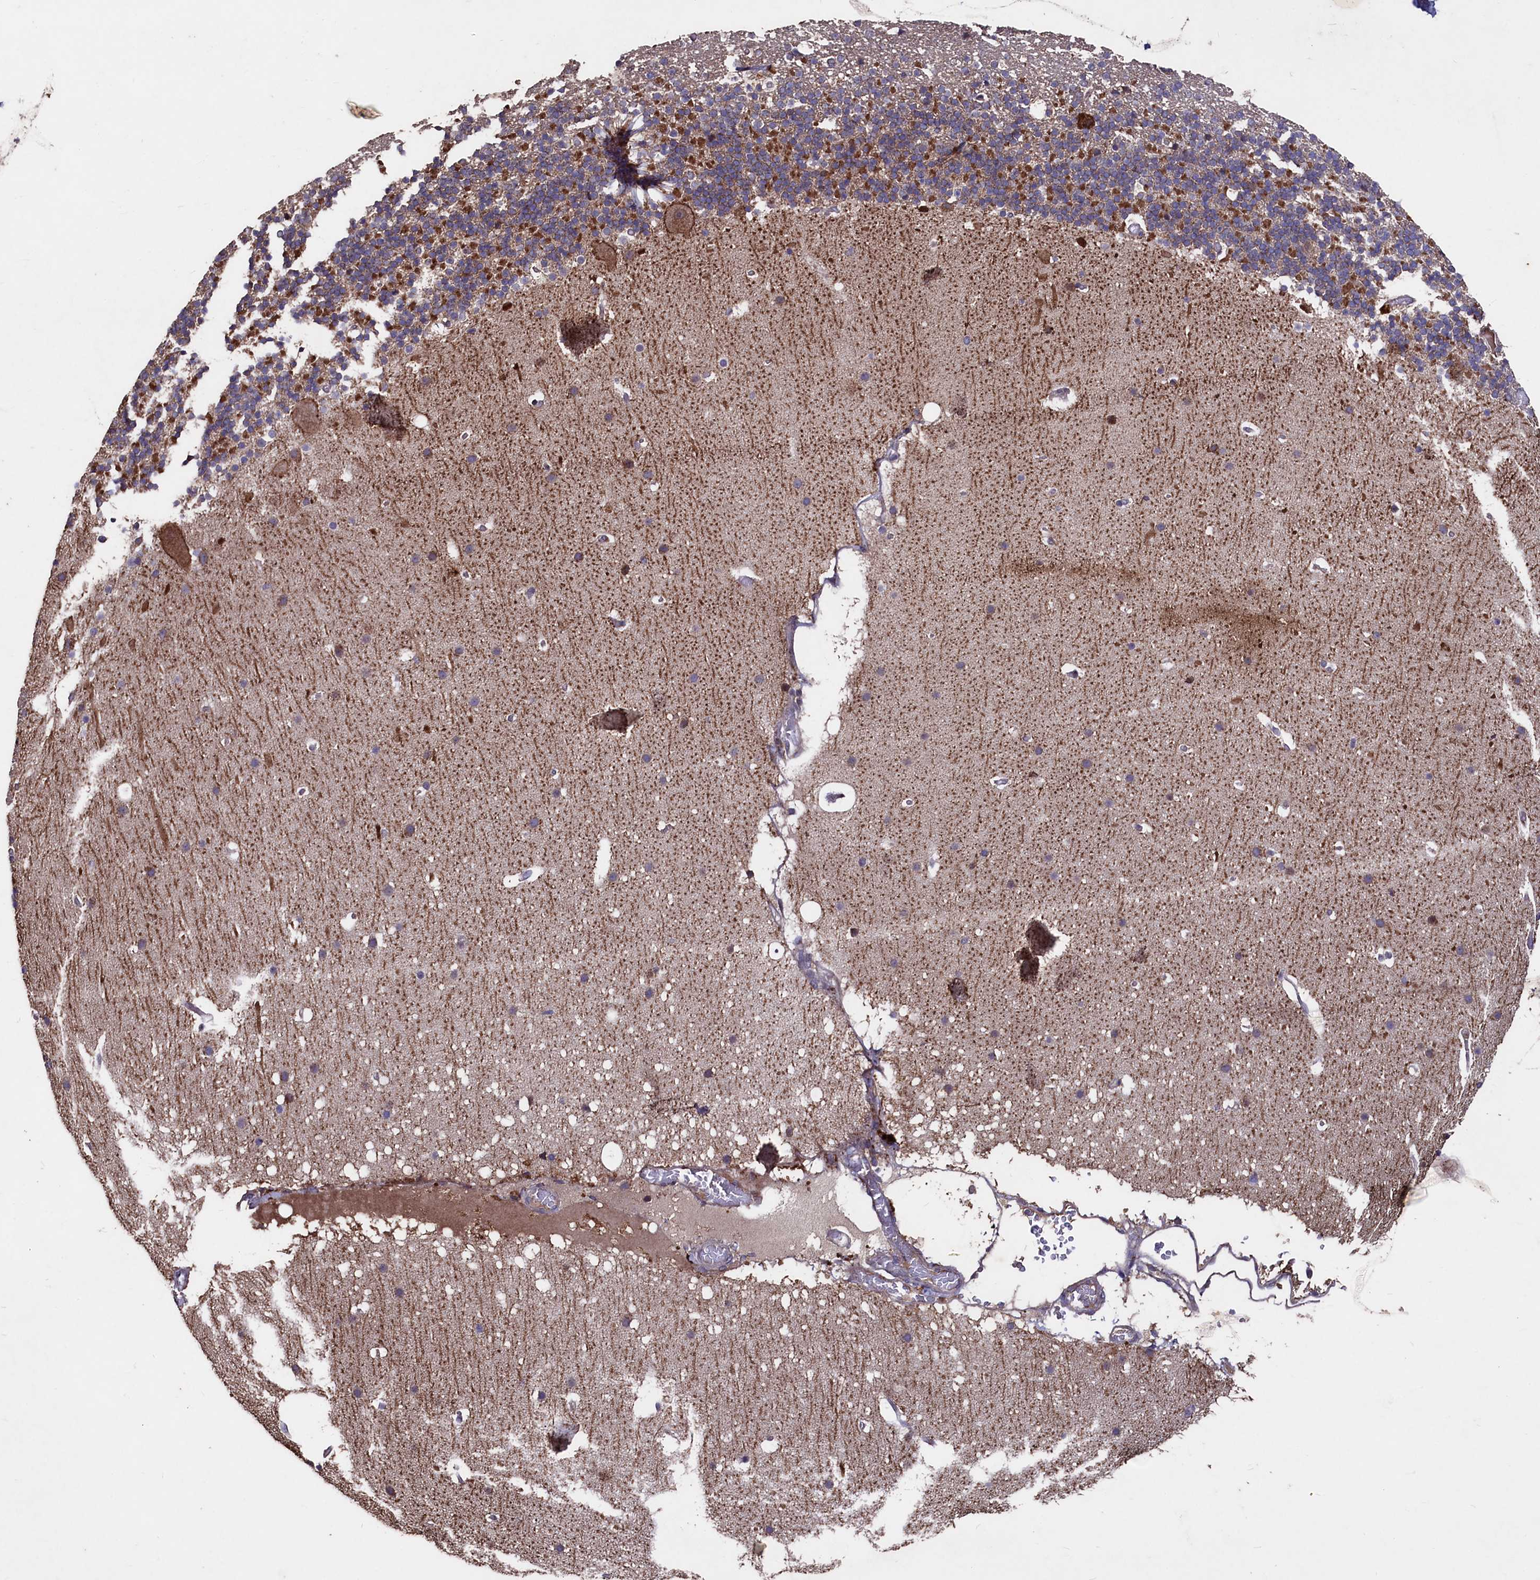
{"staining": {"intensity": "moderate", "quantity": ">75%", "location": "cytoplasmic/membranous"}, "tissue": "cerebellum", "cell_type": "Cells in granular layer", "image_type": "normal", "snomed": [{"axis": "morphology", "description": "Normal tissue, NOS"}, {"axis": "topography", "description": "Cerebellum"}], "caption": "IHC histopathology image of unremarkable cerebellum: human cerebellum stained using immunohistochemistry (IHC) reveals medium levels of moderate protein expression localized specifically in the cytoplasmic/membranous of cells in granular layer, appearing as a cytoplasmic/membranous brown color.", "gene": "MYO1H", "patient": {"sex": "male", "age": 57}}